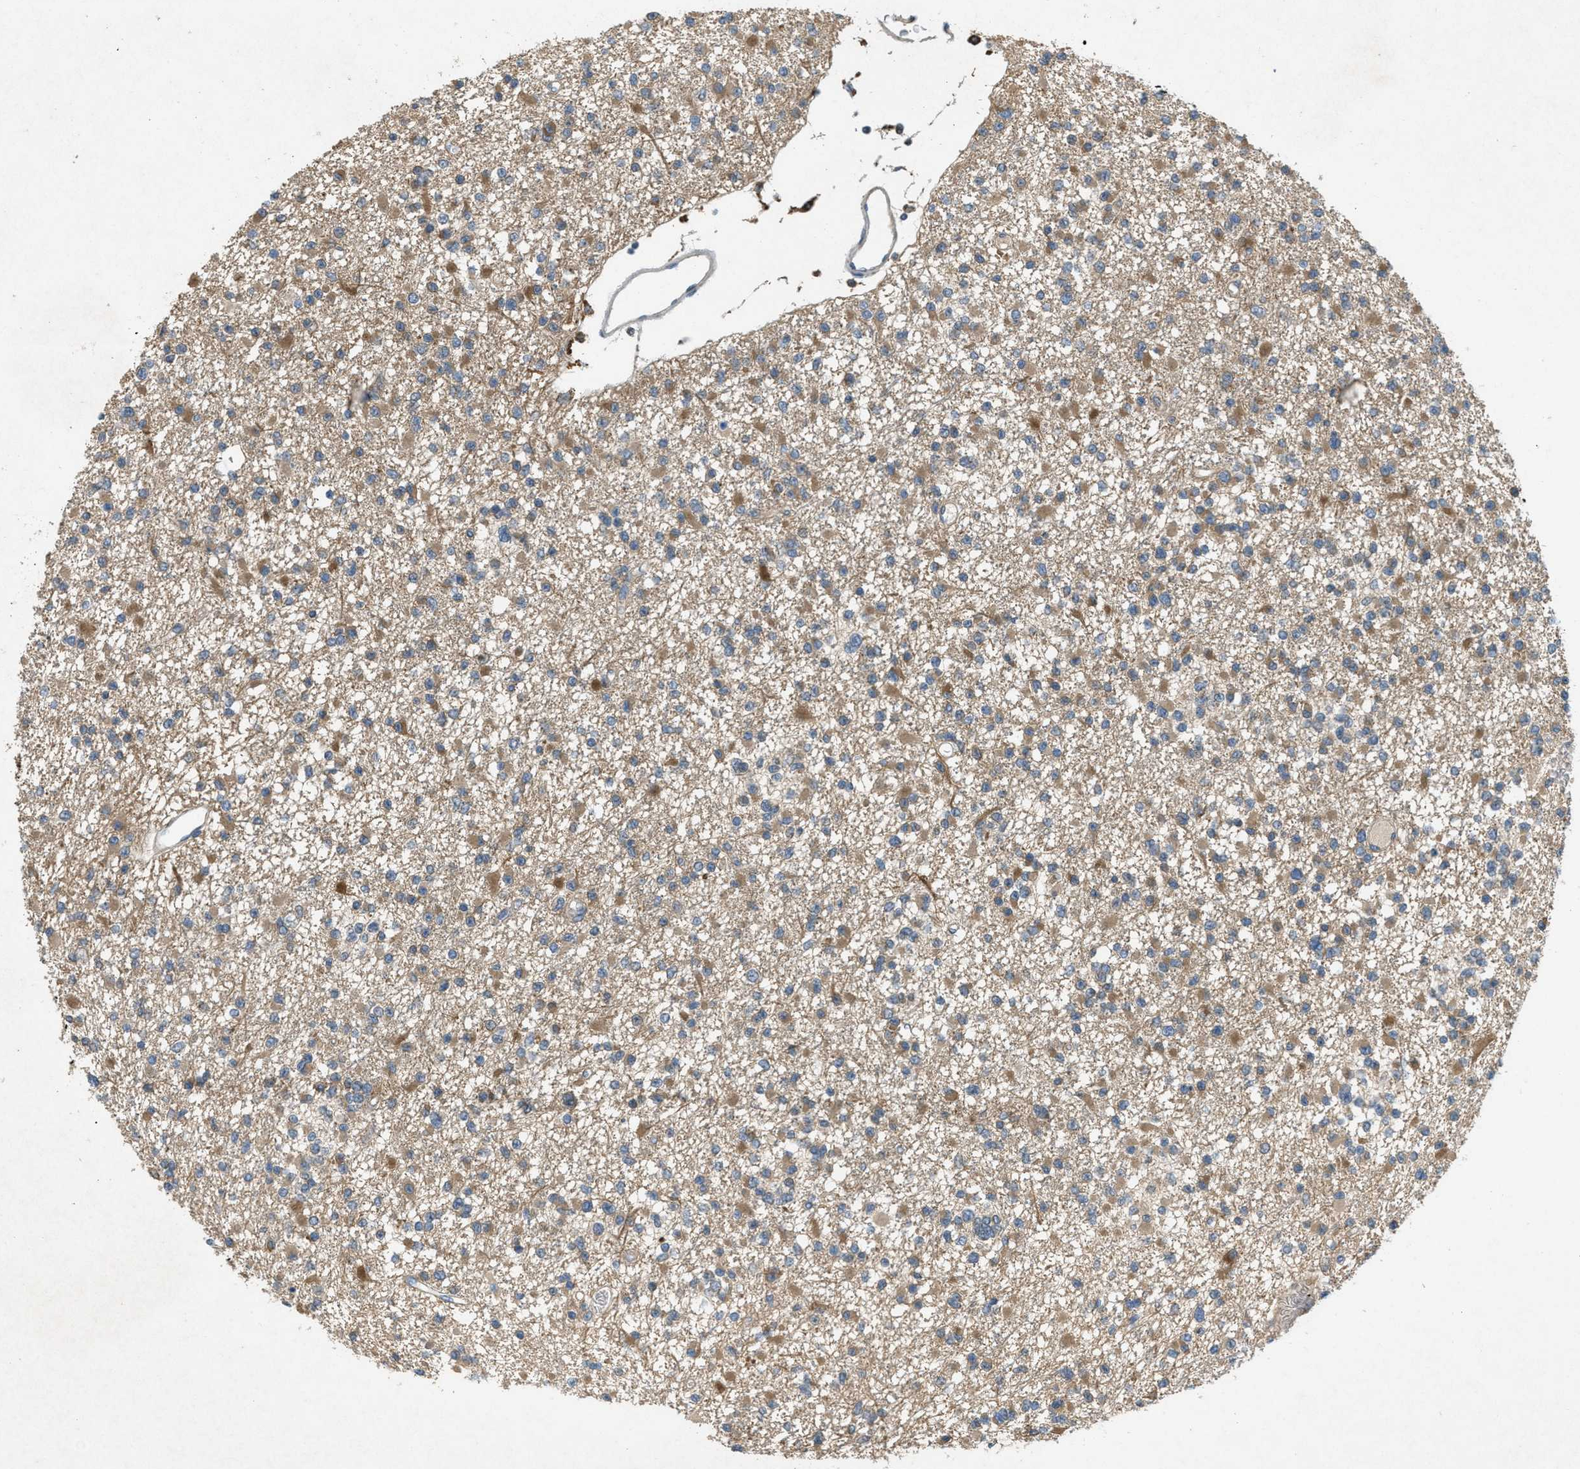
{"staining": {"intensity": "moderate", "quantity": "25%-75%", "location": "cytoplasmic/membranous"}, "tissue": "glioma", "cell_type": "Tumor cells", "image_type": "cancer", "snomed": [{"axis": "morphology", "description": "Glioma, malignant, Low grade"}, {"axis": "topography", "description": "Brain"}], "caption": "Immunohistochemical staining of human malignant glioma (low-grade) exhibits medium levels of moderate cytoplasmic/membranous expression in about 25%-75% of tumor cells.", "gene": "ADCY6", "patient": {"sex": "female", "age": 22}}